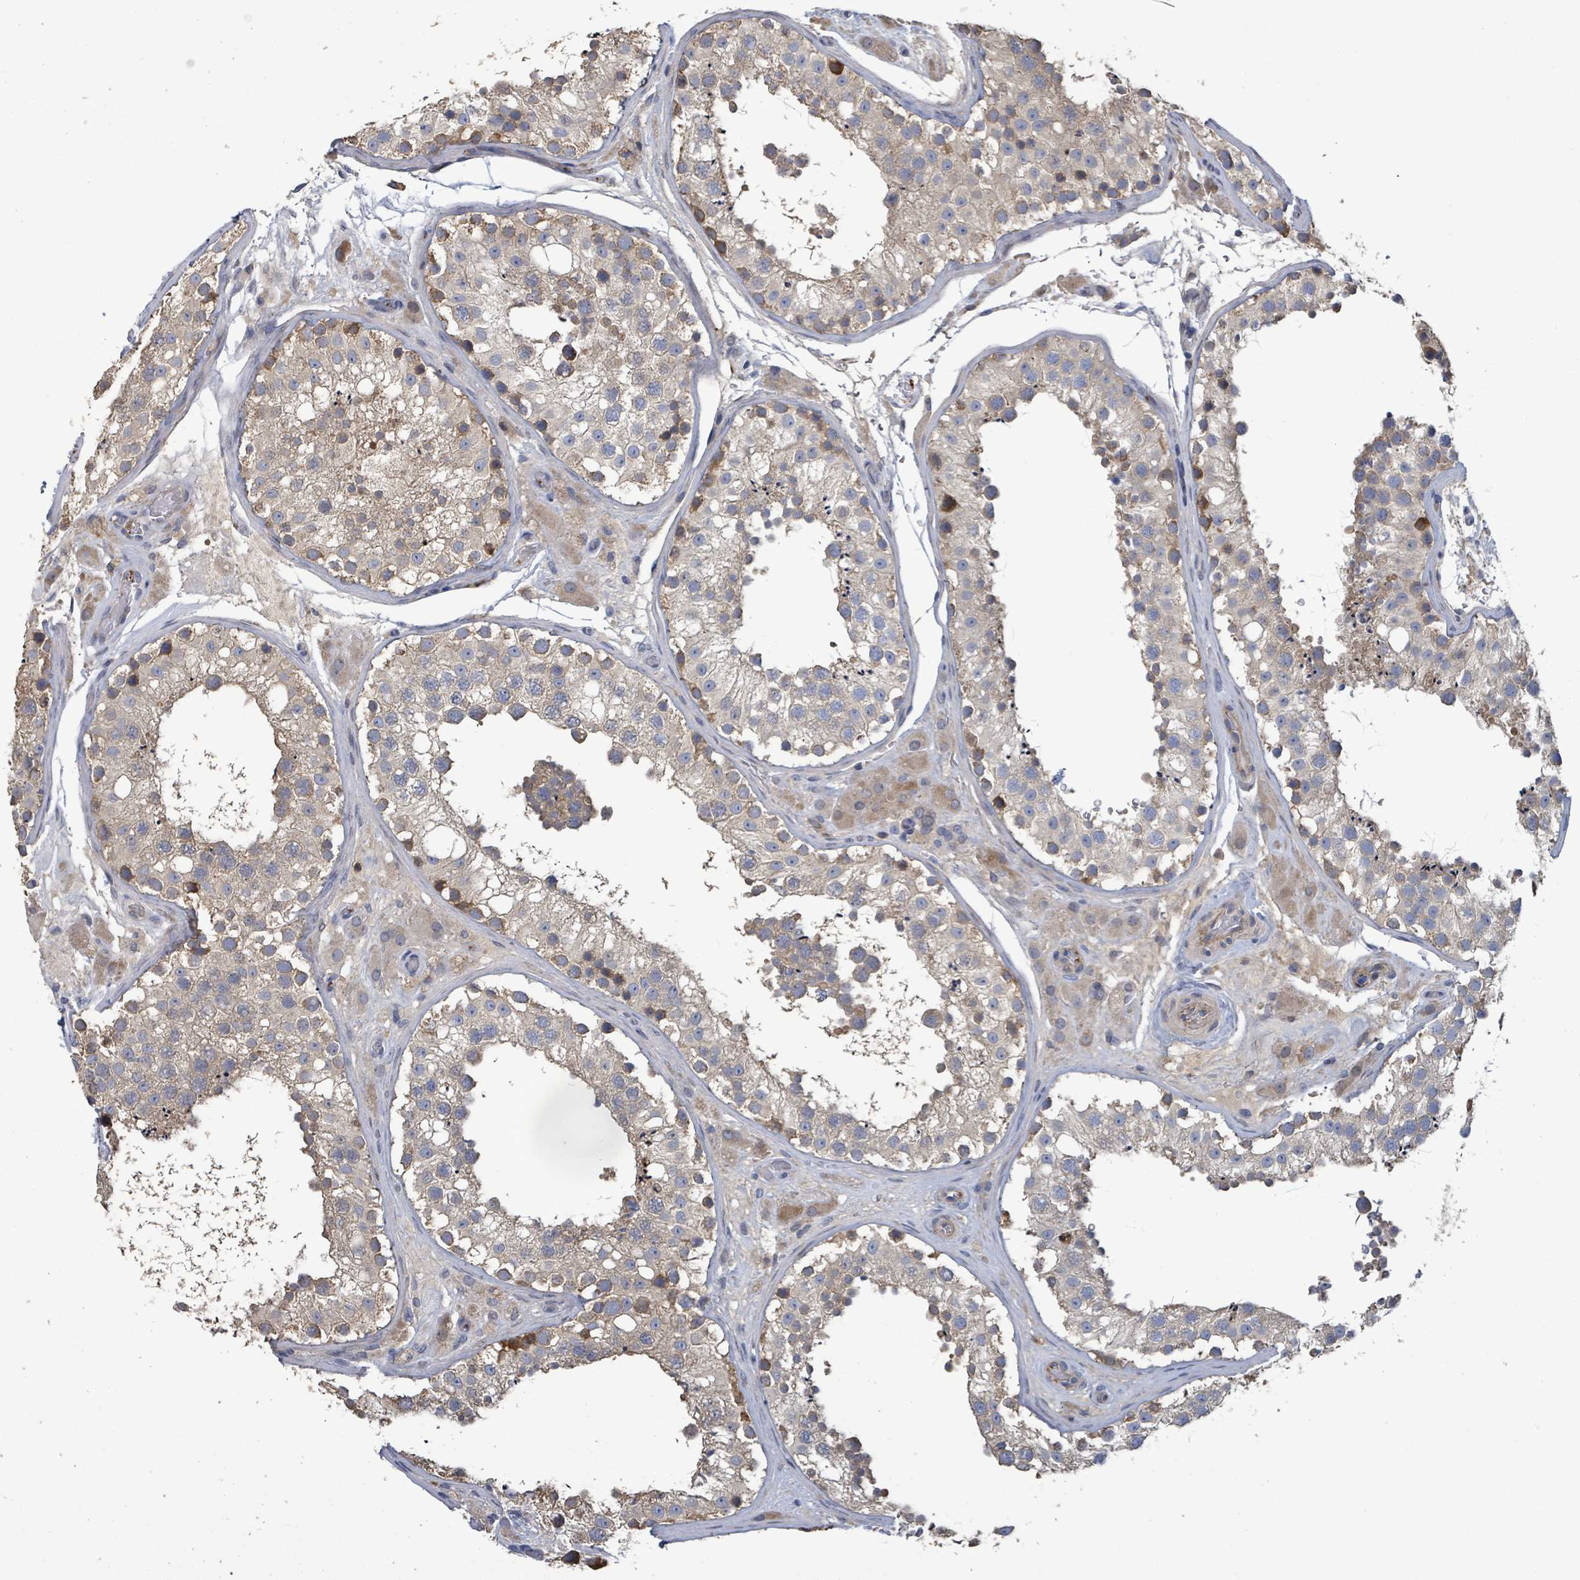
{"staining": {"intensity": "moderate", "quantity": "25%-75%", "location": "cytoplasmic/membranous"}, "tissue": "testis", "cell_type": "Cells in seminiferous ducts", "image_type": "normal", "snomed": [{"axis": "morphology", "description": "Normal tissue, NOS"}, {"axis": "topography", "description": "Testis"}], "caption": "Protein expression analysis of unremarkable testis displays moderate cytoplasmic/membranous expression in approximately 25%-75% of cells in seminiferous ducts. (Stains: DAB (3,3'-diaminobenzidine) in brown, nuclei in blue, Microscopy: brightfield microscopy at high magnification).", "gene": "PLAAT1", "patient": {"sex": "male", "age": 26}}